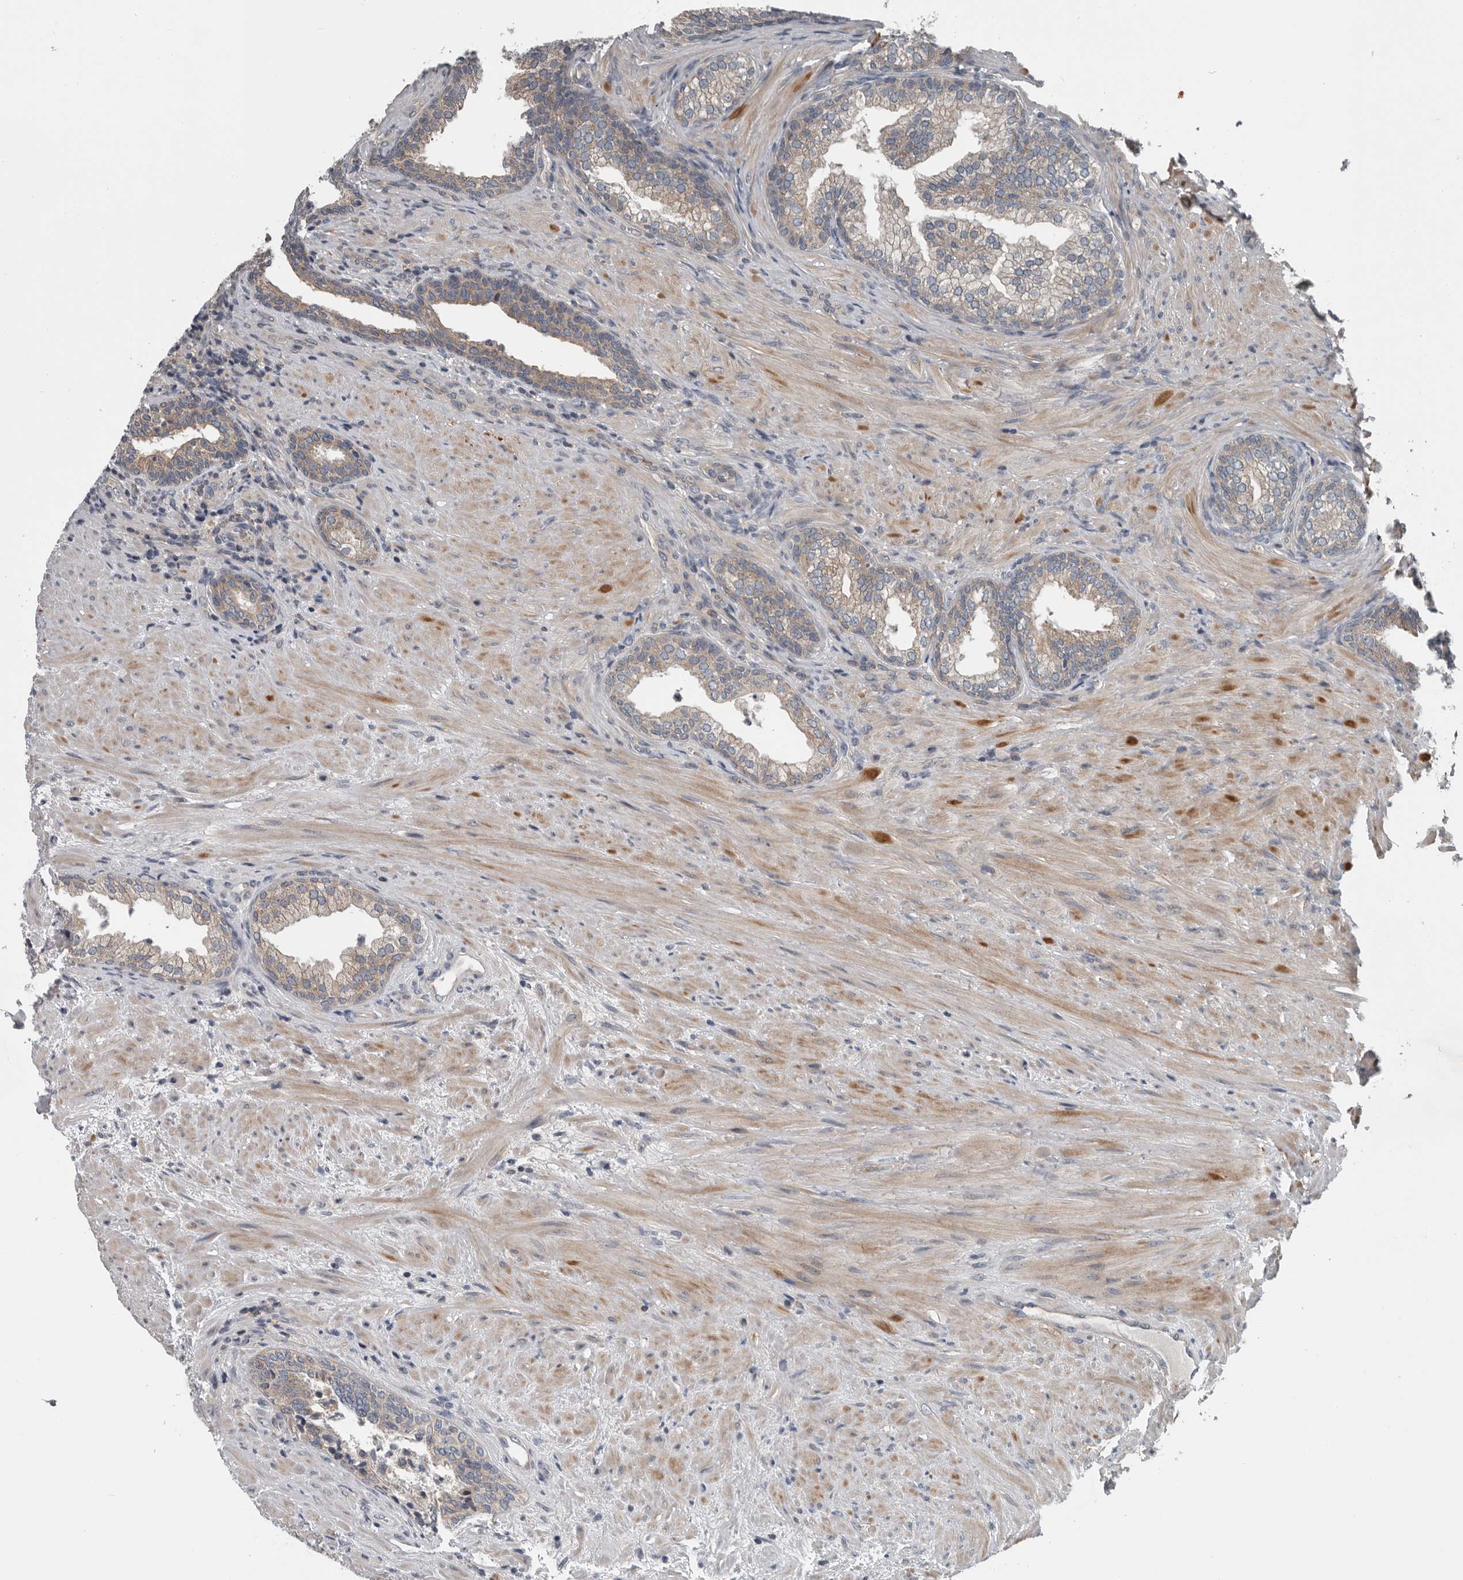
{"staining": {"intensity": "moderate", "quantity": "25%-75%", "location": "cytoplasmic/membranous"}, "tissue": "prostate", "cell_type": "Glandular cells", "image_type": "normal", "snomed": [{"axis": "morphology", "description": "Normal tissue, NOS"}, {"axis": "topography", "description": "Prostate"}], "caption": "DAB immunohistochemical staining of normal prostate demonstrates moderate cytoplasmic/membranous protein expression in approximately 25%-75% of glandular cells. Nuclei are stained in blue.", "gene": "TMEM199", "patient": {"sex": "male", "age": 76}}